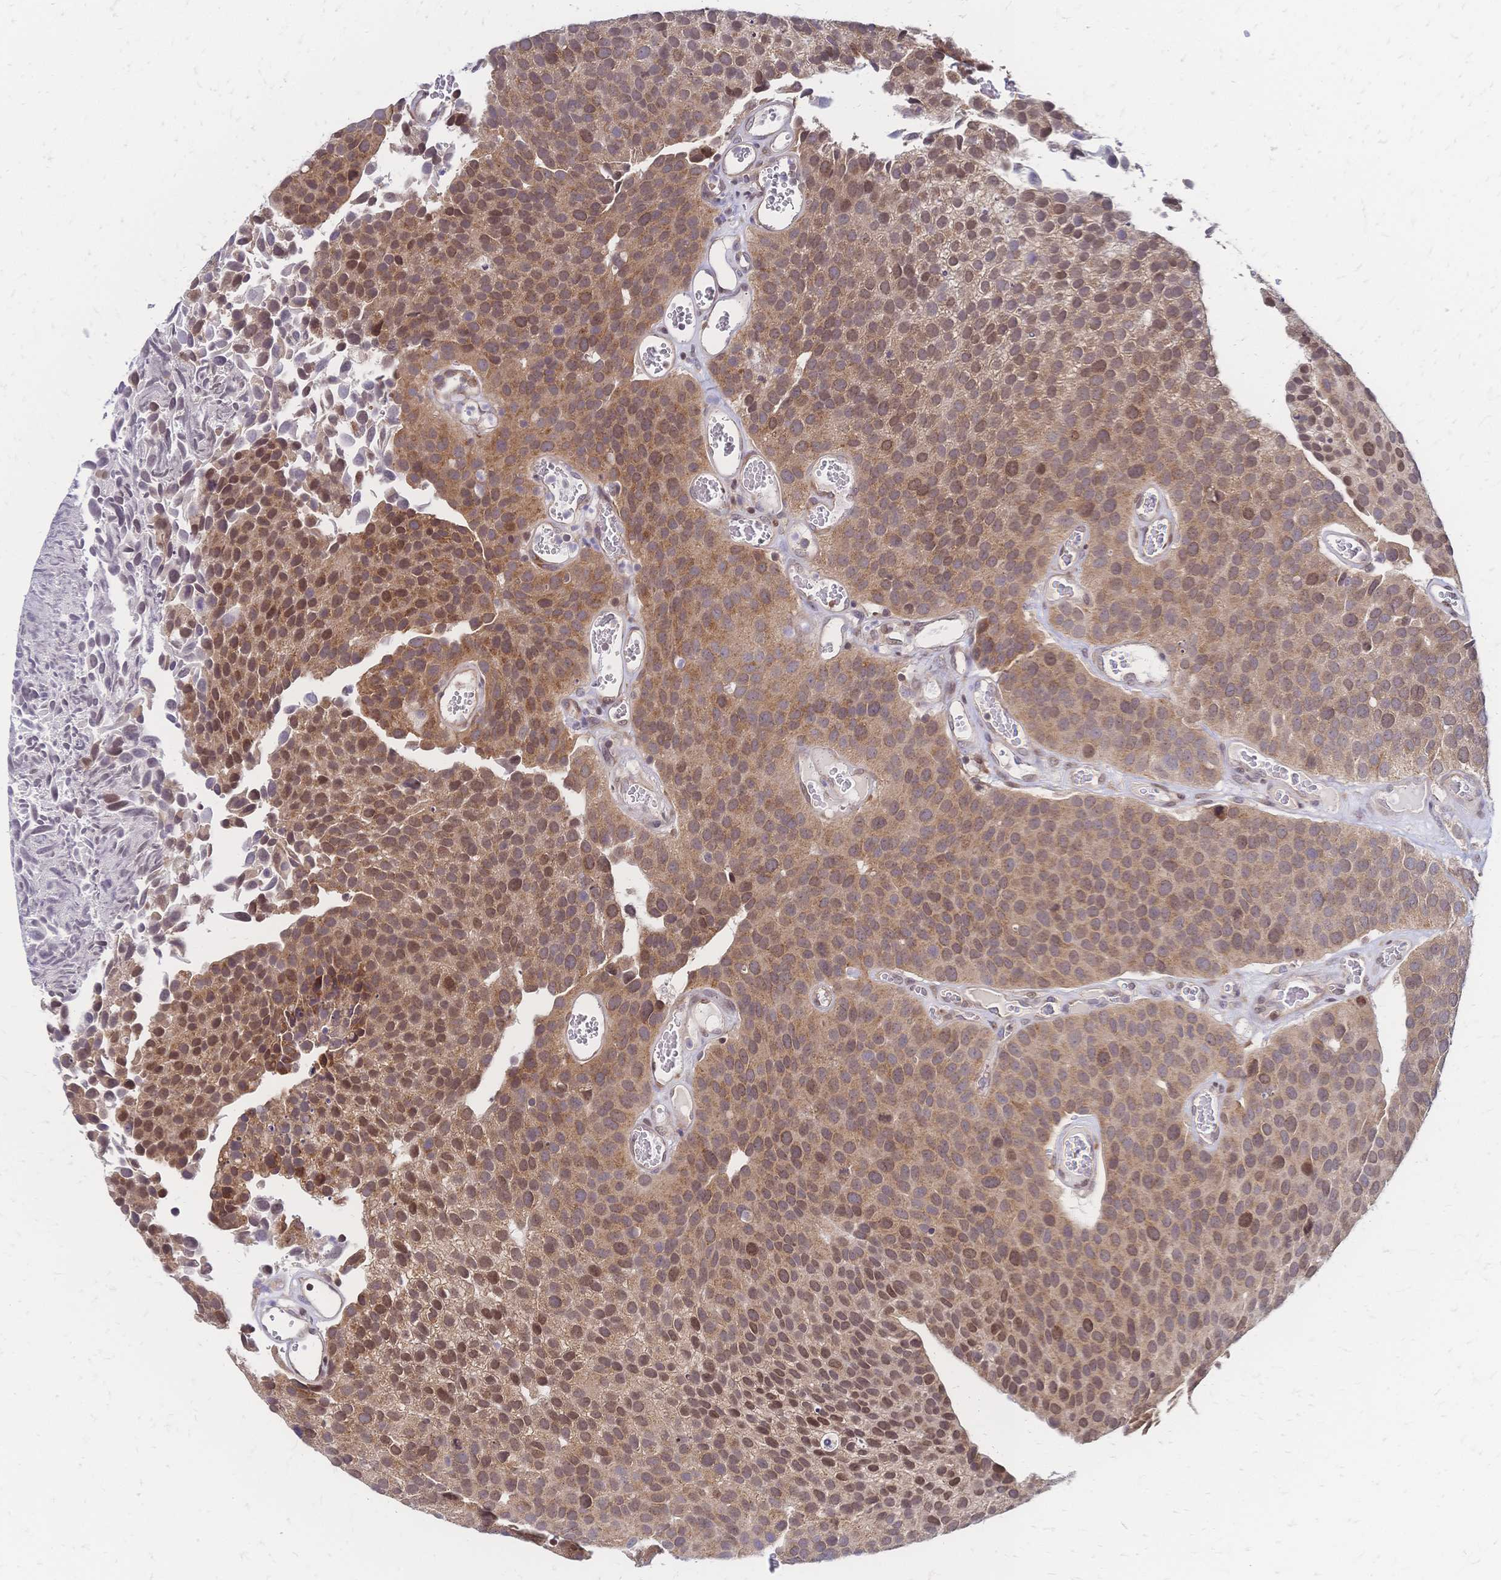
{"staining": {"intensity": "weak", "quantity": "25%-75%", "location": "cytoplasmic/membranous,nuclear"}, "tissue": "urothelial cancer", "cell_type": "Tumor cells", "image_type": "cancer", "snomed": [{"axis": "morphology", "description": "Urothelial carcinoma, Low grade"}, {"axis": "topography", "description": "Urinary bladder"}], "caption": "Protein positivity by IHC exhibits weak cytoplasmic/membranous and nuclear positivity in about 25%-75% of tumor cells in low-grade urothelial carcinoma. (DAB = brown stain, brightfield microscopy at high magnification).", "gene": "CBX7", "patient": {"sex": "female", "age": 69}}